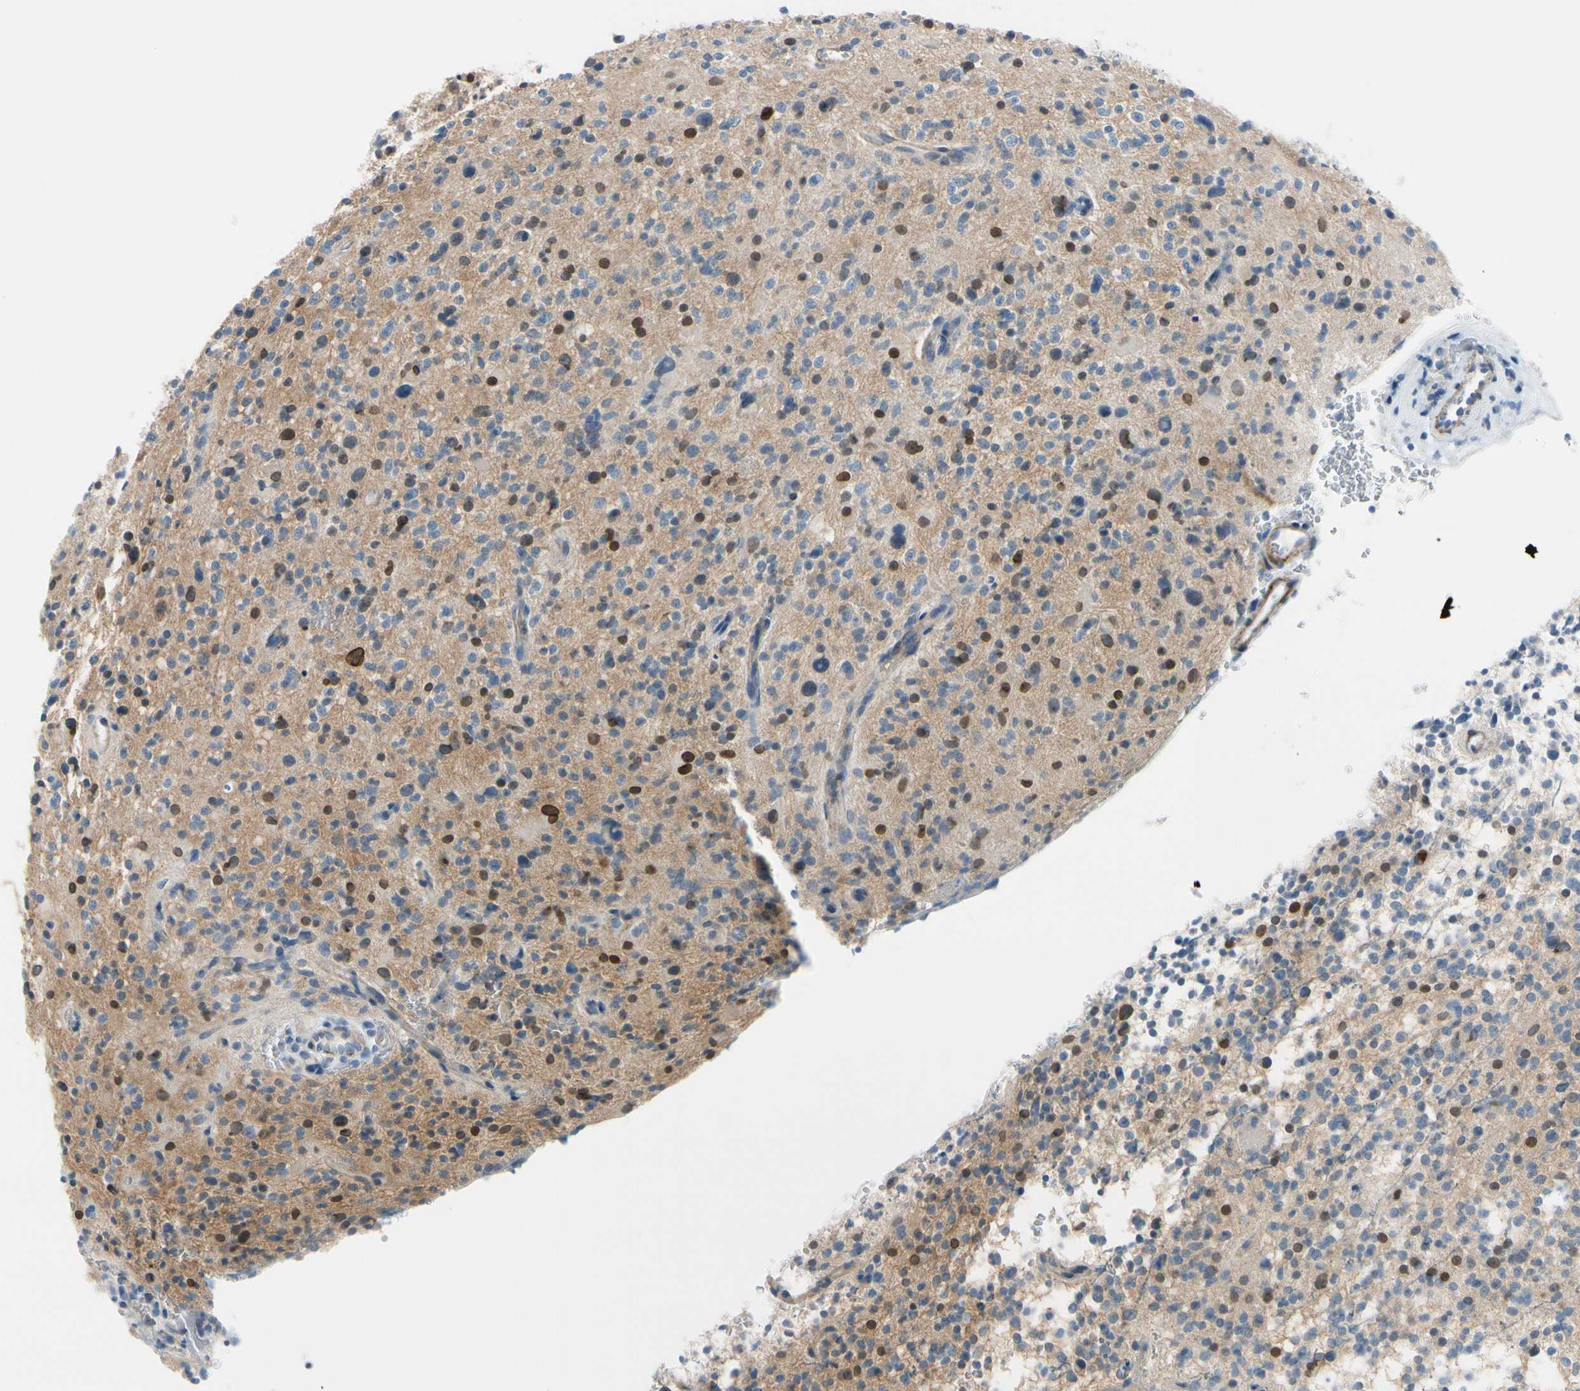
{"staining": {"intensity": "strong", "quantity": "<25%", "location": "nuclear"}, "tissue": "glioma", "cell_type": "Tumor cells", "image_type": "cancer", "snomed": [{"axis": "morphology", "description": "Glioma, malignant, High grade"}, {"axis": "topography", "description": "Brain"}], "caption": "Human high-grade glioma (malignant) stained for a protein (brown) displays strong nuclear positive expression in approximately <25% of tumor cells.", "gene": "FCER2", "patient": {"sex": "male", "age": 48}}